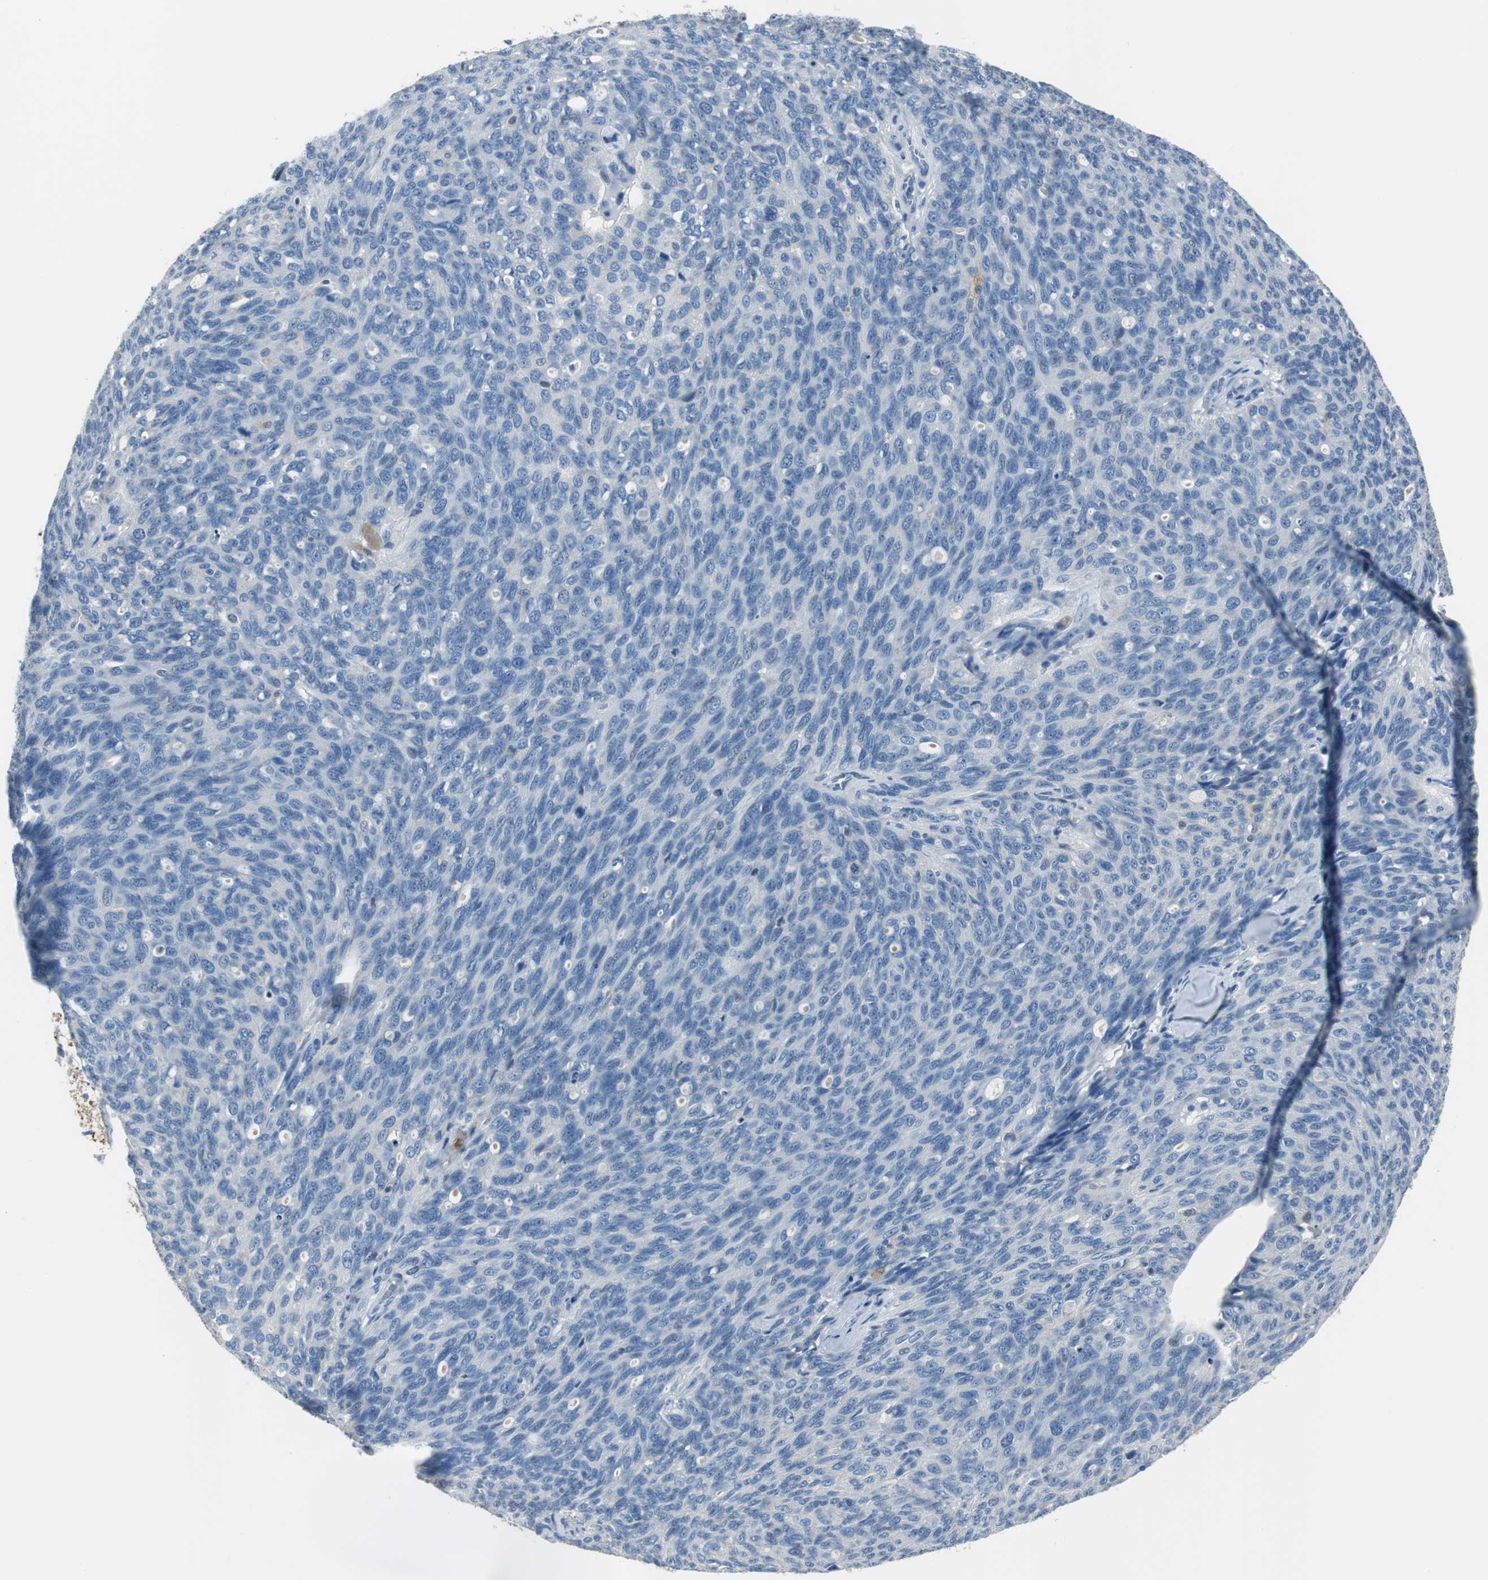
{"staining": {"intensity": "negative", "quantity": "none", "location": "none"}, "tissue": "ovarian cancer", "cell_type": "Tumor cells", "image_type": "cancer", "snomed": [{"axis": "morphology", "description": "Carcinoma, endometroid"}, {"axis": "topography", "description": "Ovary"}], "caption": "A micrograph of endometroid carcinoma (ovarian) stained for a protein exhibits no brown staining in tumor cells. (DAB IHC visualized using brightfield microscopy, high magnification).", "gene": "FBP1", "patient": {"sex": "female", "age": 60}}